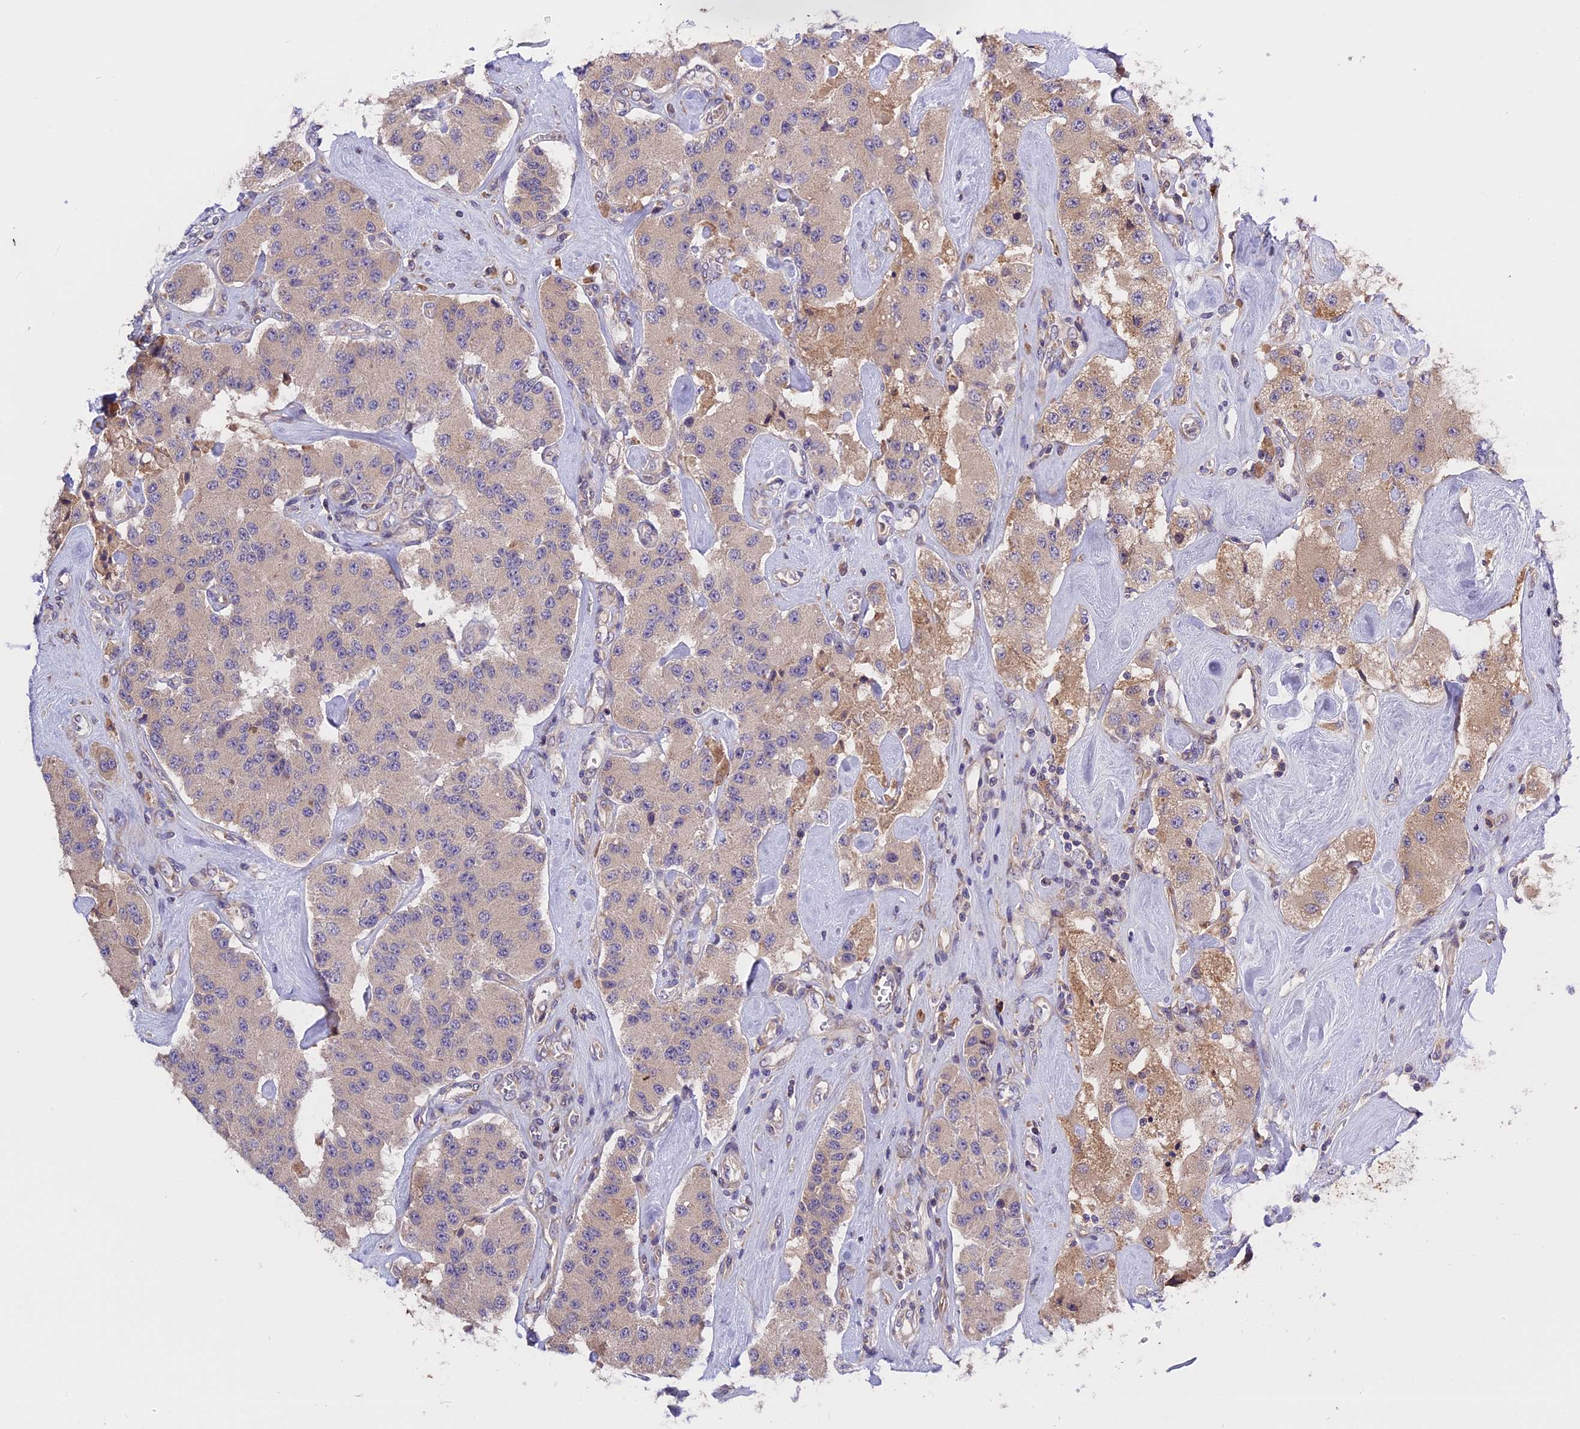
{"staining": {"intensity": "weak", "quantity": ">75%", "location": "cytoplasmic/membranous"}, "tissue": "carcinoid", "cell_type": "Tumor cells", "image_type": "cancer", "snomed": [{"axis": "morphology", "description": "Carcinoid, malignant, NOS"}, {"axis": "topography", "description": "Pancreas"}], "caption": "Carcinoid (malignant) was stained to show a protein in brown. There is low levels of weak cytoplasmic/membranous expression in about >75% of tumor cells.", "gene": "ABCC10", "patient": {"sex": "male", "age": 41}}